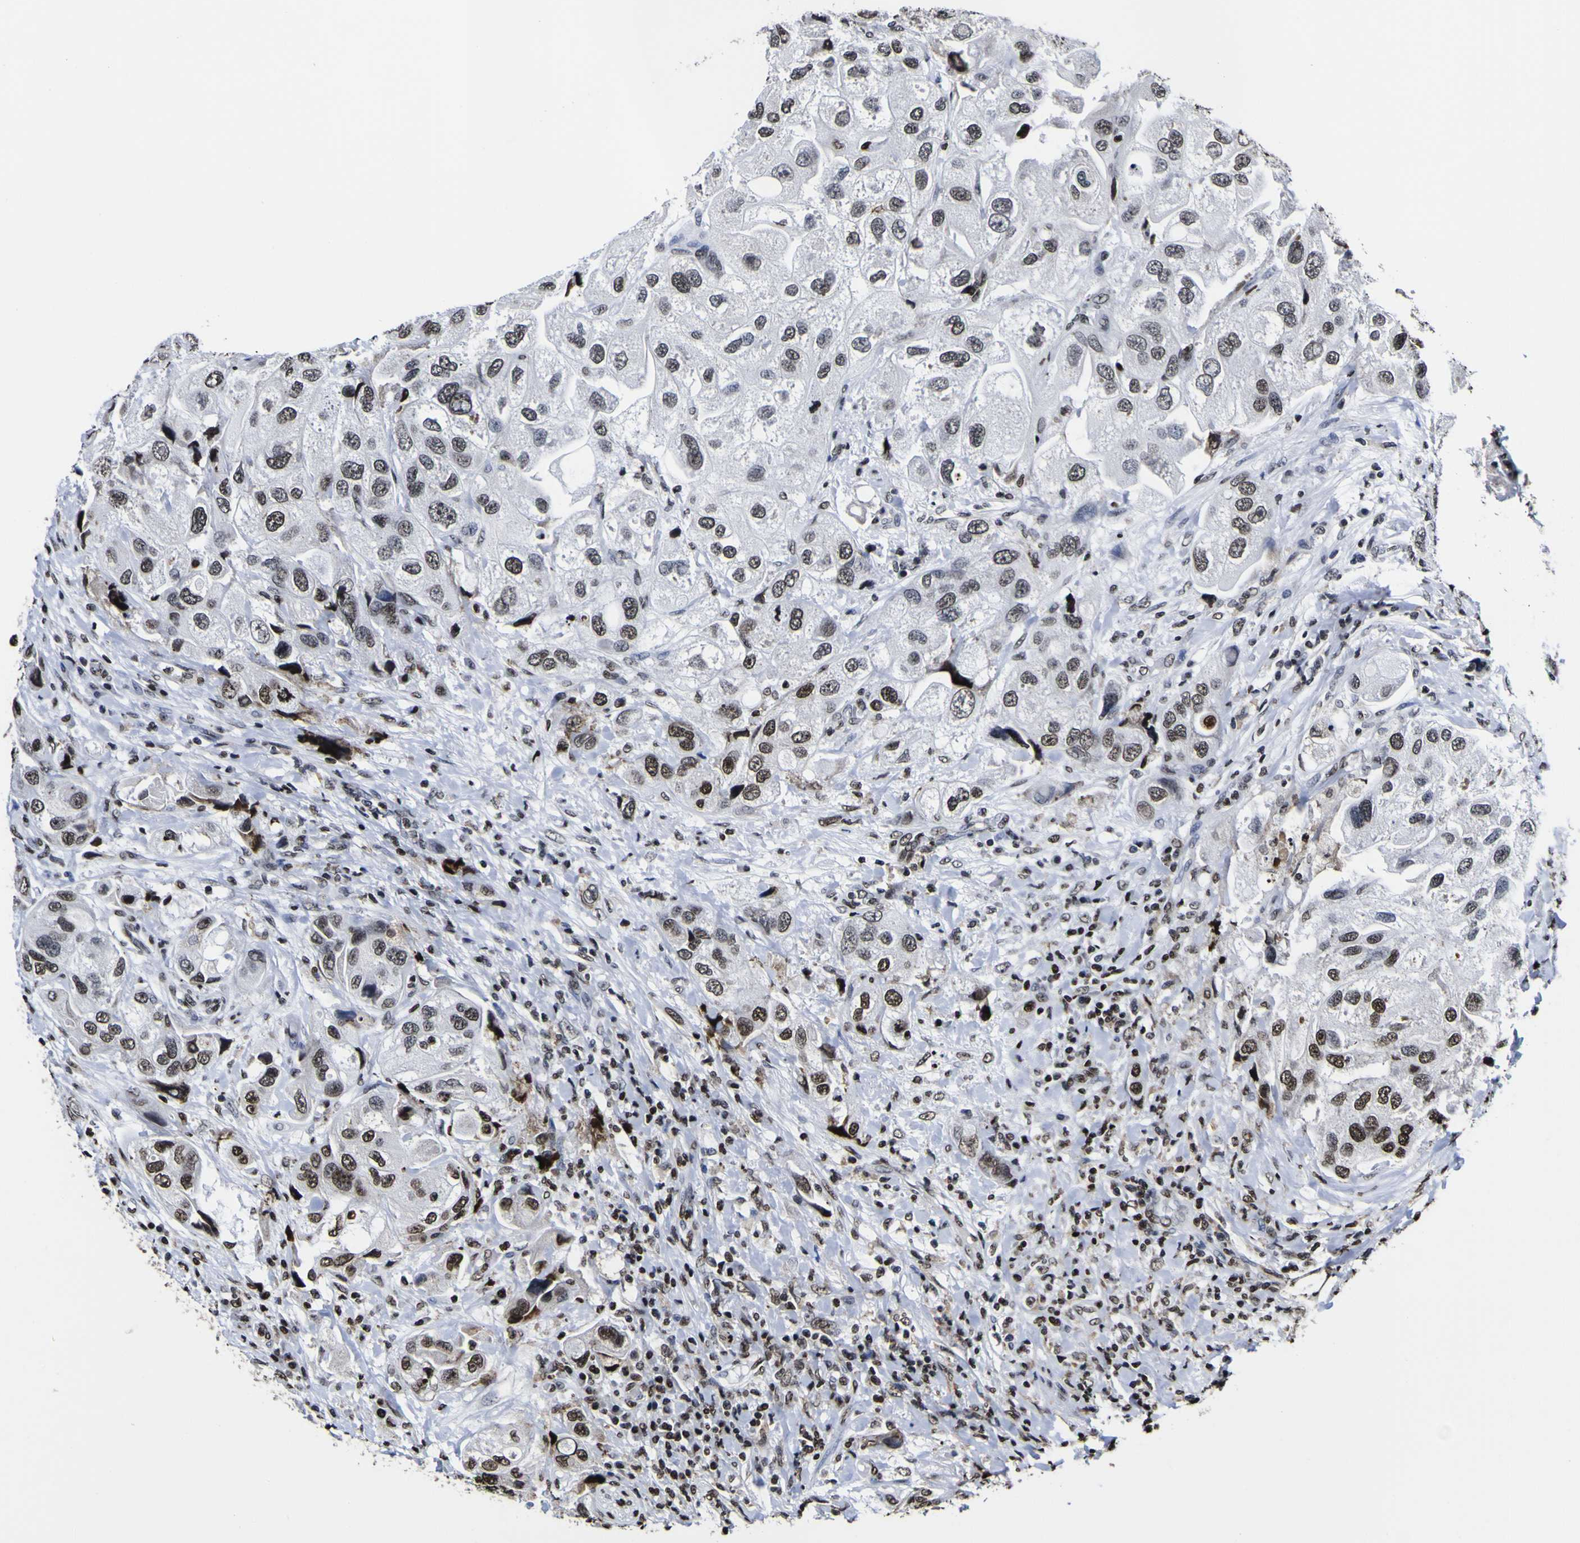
{"staining": {"intensity": "strong", "quantity": "<25%", "location": "nuclear"}, "tissue": "urothelial cancer", "cell_type": "Tumor cells", "image_type": "cancer", "snomed": [{"axis": "morphology", "description": "Urothelial carcinoma, High grade"}, {"axis": "topography", "description": "Urinary bladder"}], "caption": "Brown immunohistochemical staining in urothelial cancer shows strong nuclear positivity in about <25% of tumor cells. (Stains: DAB (3,3'-diaminobenzidine) in brown, nuclei in blue, Microscopy: brightfield microscopy at high magnification).", "gene": "PIAS1", "patient": {"sex": "female", "age": 64}}